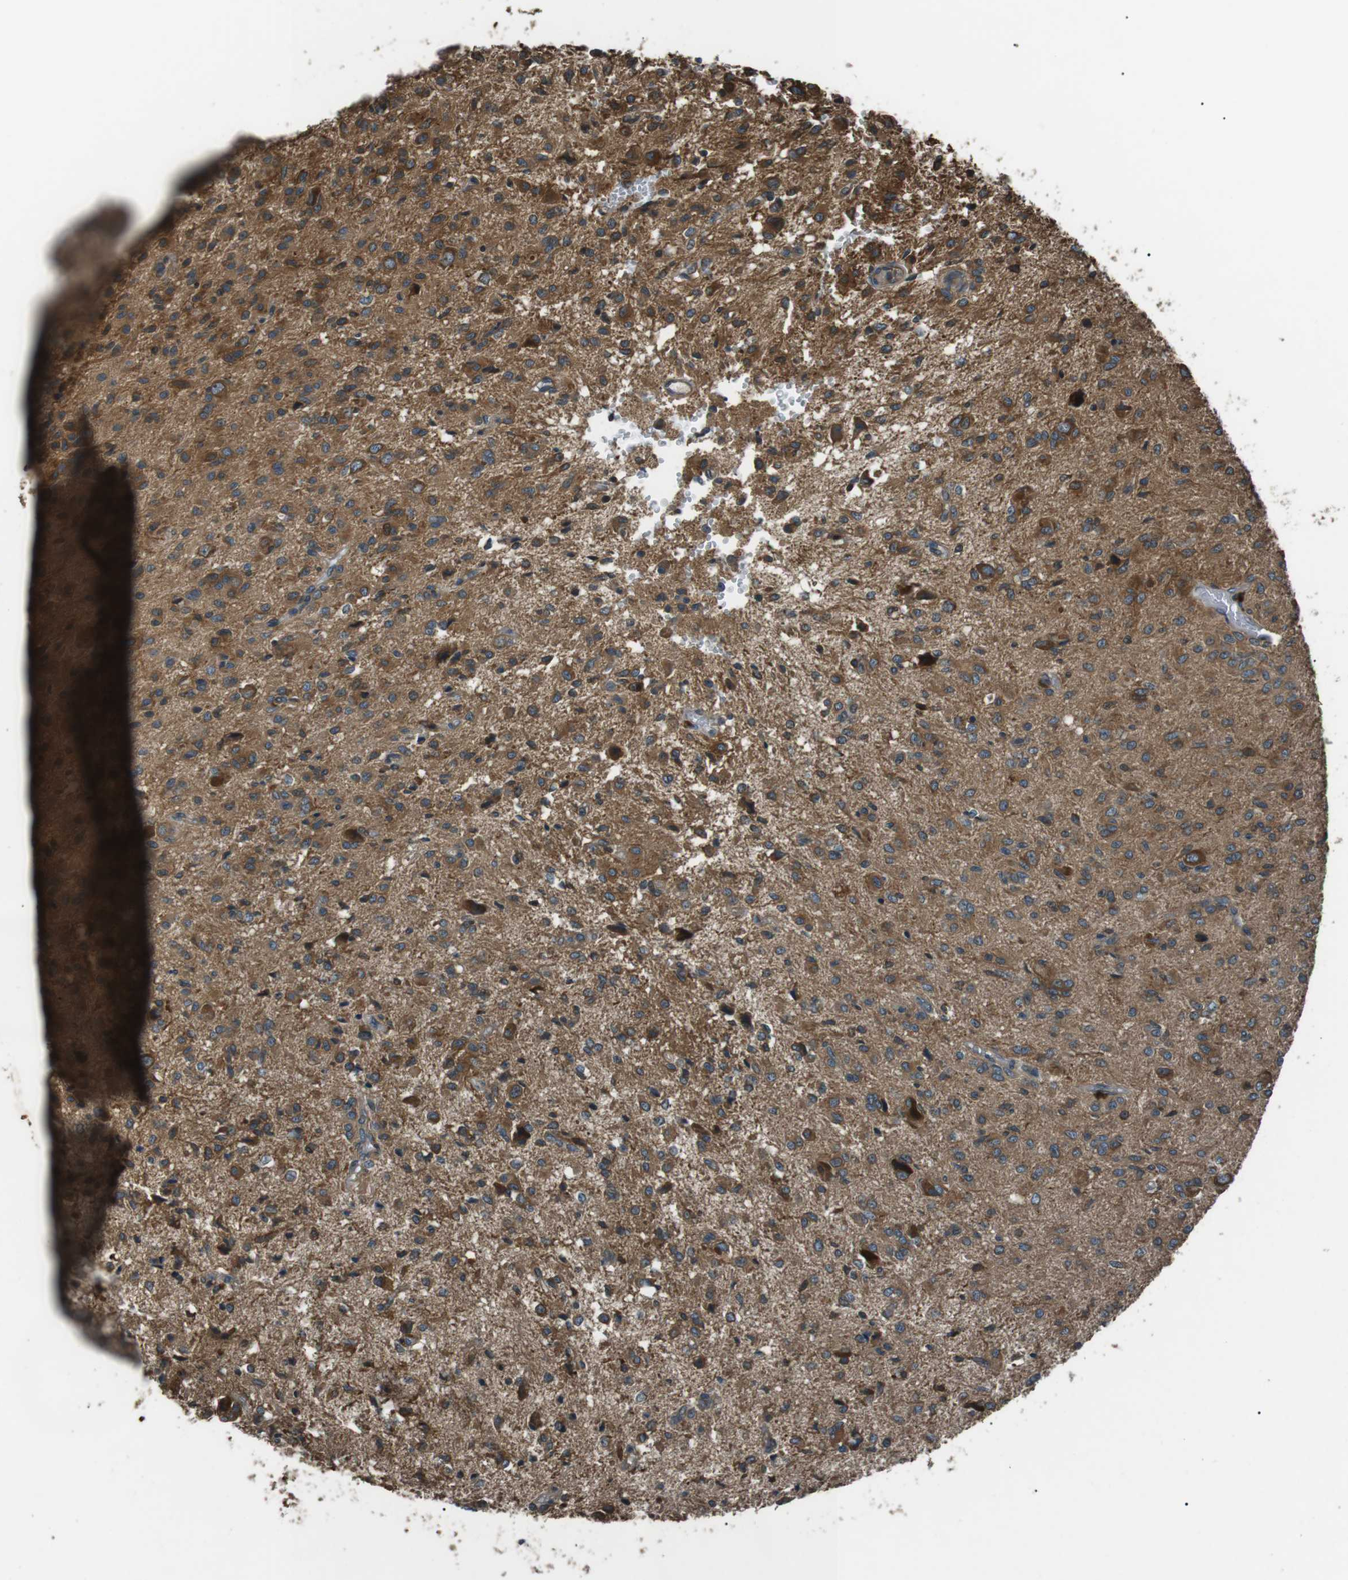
{"staining": {"intensity": "moderate", "quantity": ">75%", "location": "cytoplasmic/membranous"}, "tissue": "glioma", "cell_type": "Tumor cells", "image_type": "cancer", "snomed": [{"axis": "morphology", "description": "Glioma, malignant, High grade"}, {"axis": "topography", "description": "Brain"}], "caption": "A medium amount of moderate cytoplasmic/membranous expression is identified in approximately >75% of tumor cells in glioma tissue.", "gene": "GPR161", "patient": {"sex": "female", "age": 59}}